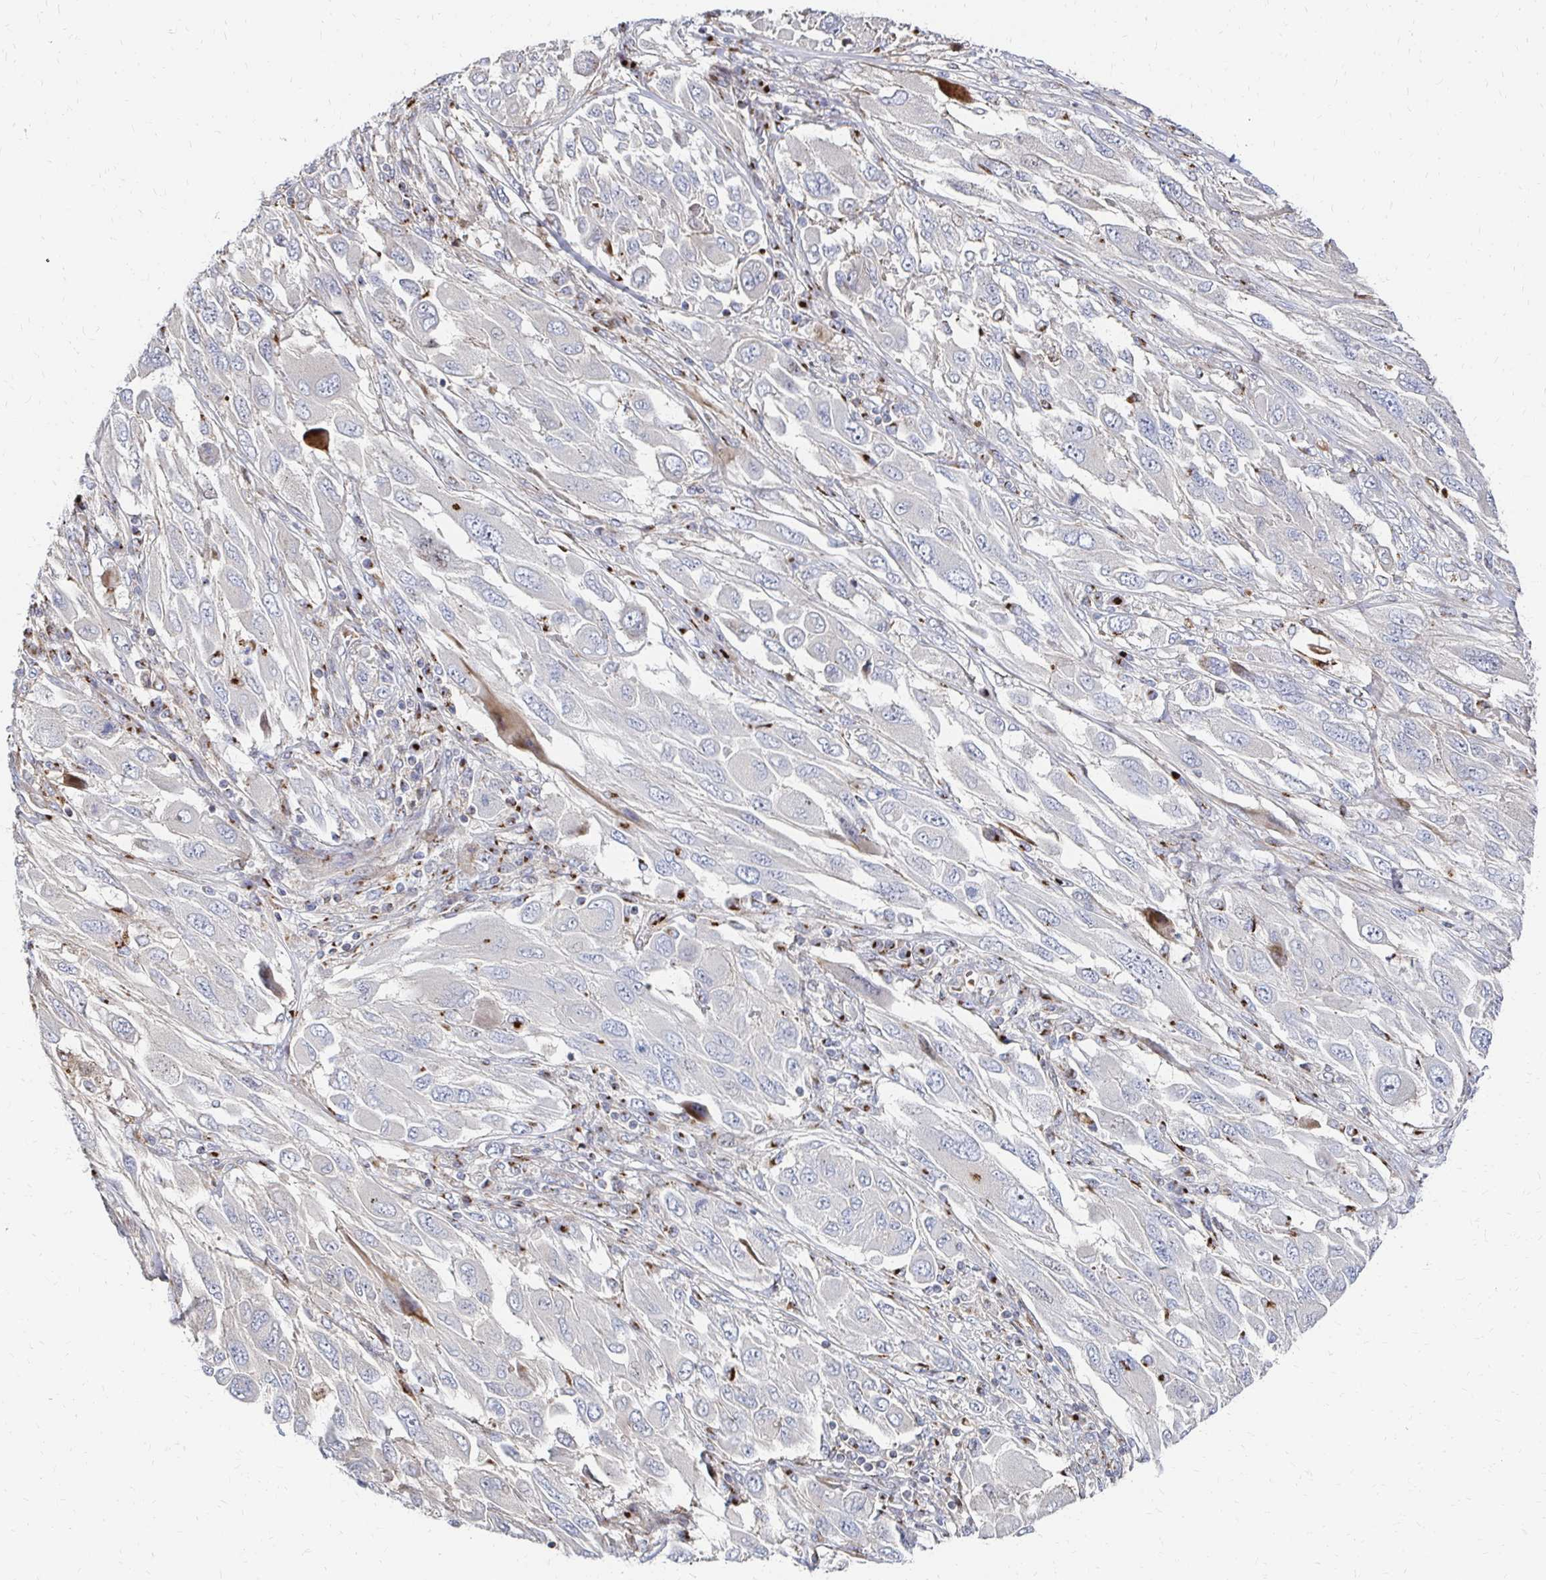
{"staining": {"intensity": "negative", "quantity": "none", "location": "none"}, "tissue": "melanoma", "cell_type": "Tumor cells", "image_type": "cancer", "snomed": [{"axis": "morphology", "description": "Malignant melanoma, NOS"}, {"axis": "topography", "description": "Skin"}], "caption": "Melanoma was stained to show a protein in brown. There is no significant staining in tumor cells.", "gene": "MAN1A1", "patient": {"sex": "female", "age": 91}}